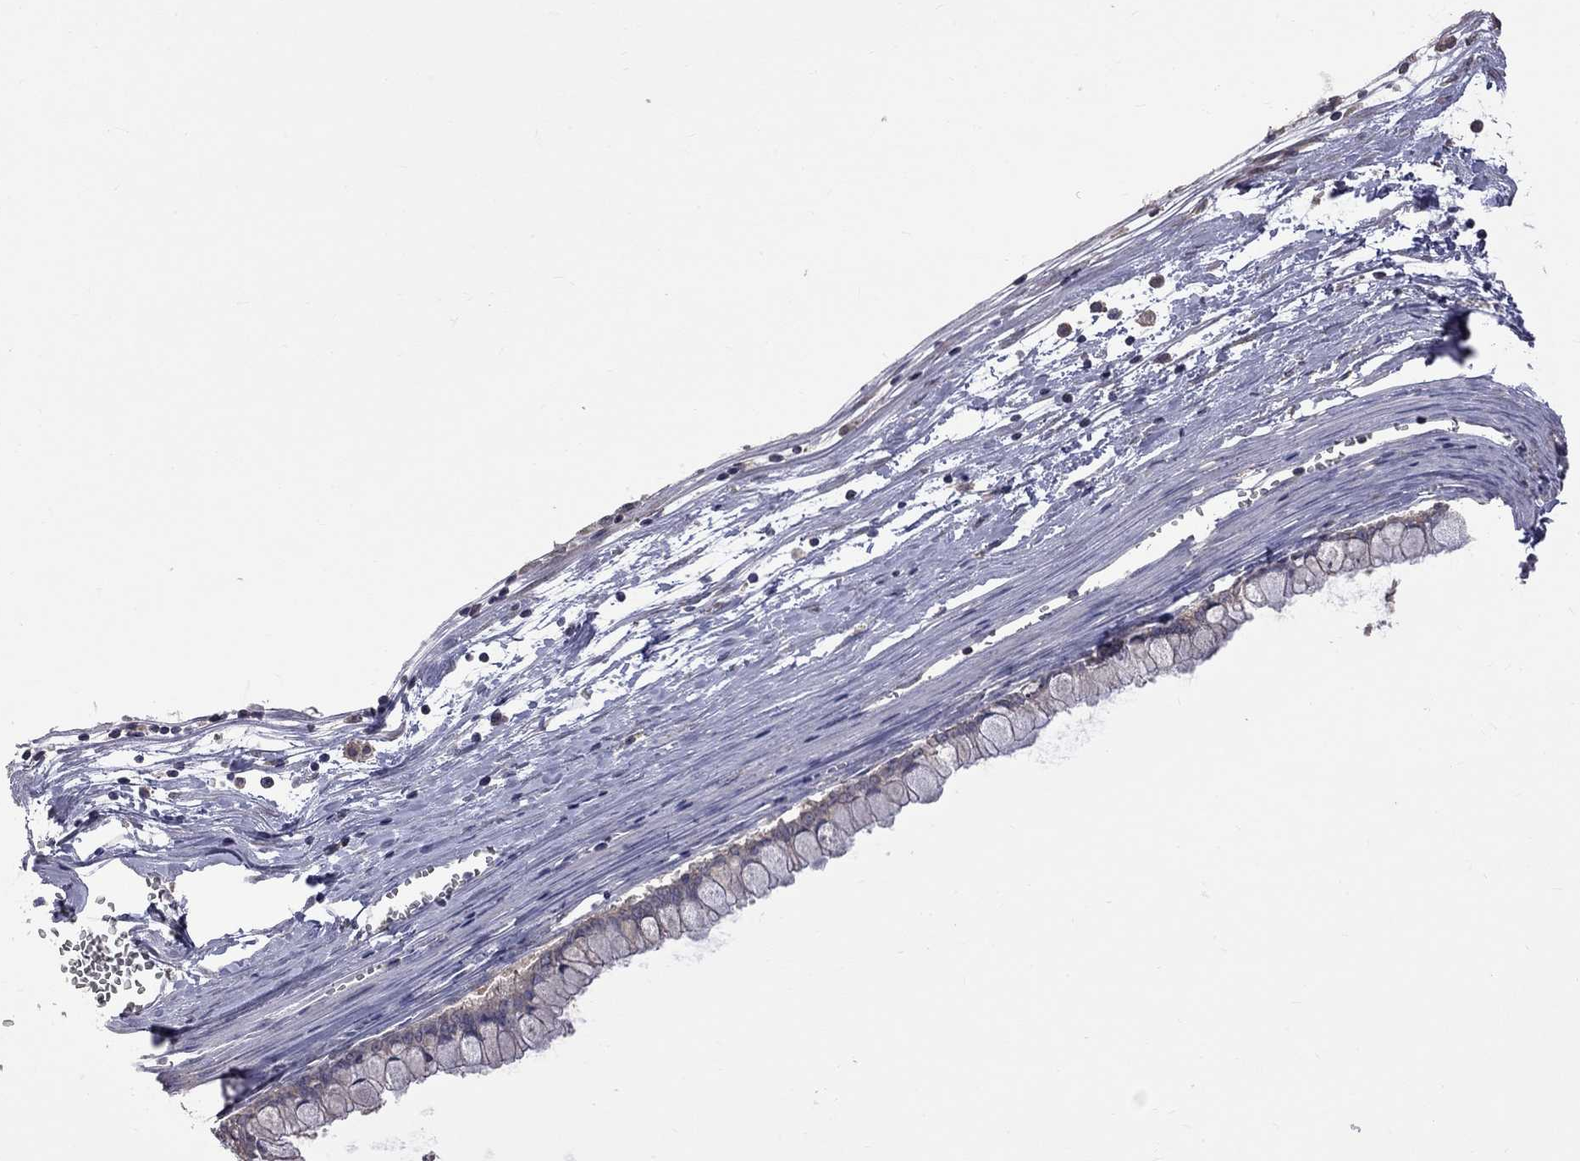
{"staining": {"intensity": "negative", "quantity": "none", "location": "none"}, "tissue": "ovarian cancer", "cell_type": "Tumor cells", "image_type": "cancer", "snomed": [{"axis": "morphology", "description": "Cystadenocarcinoma, mucinous, NOS"}, {"axis": "topography", "description": "Ovary"}], "caption": "Immunohistochemistry histopathology image of neoplastic tissue: ovarian cancer (mucinous cystadenocarcinoma) stained with DAB (3,3'-diaminobenzidine) reveals no significant protein staining in tumor cells. (DAB (3,3'-diaminobenzidine) IHC with hematoxylin counter stain).", "gene": "HTR6", "patient": {"sex": "female", "age": 67}}